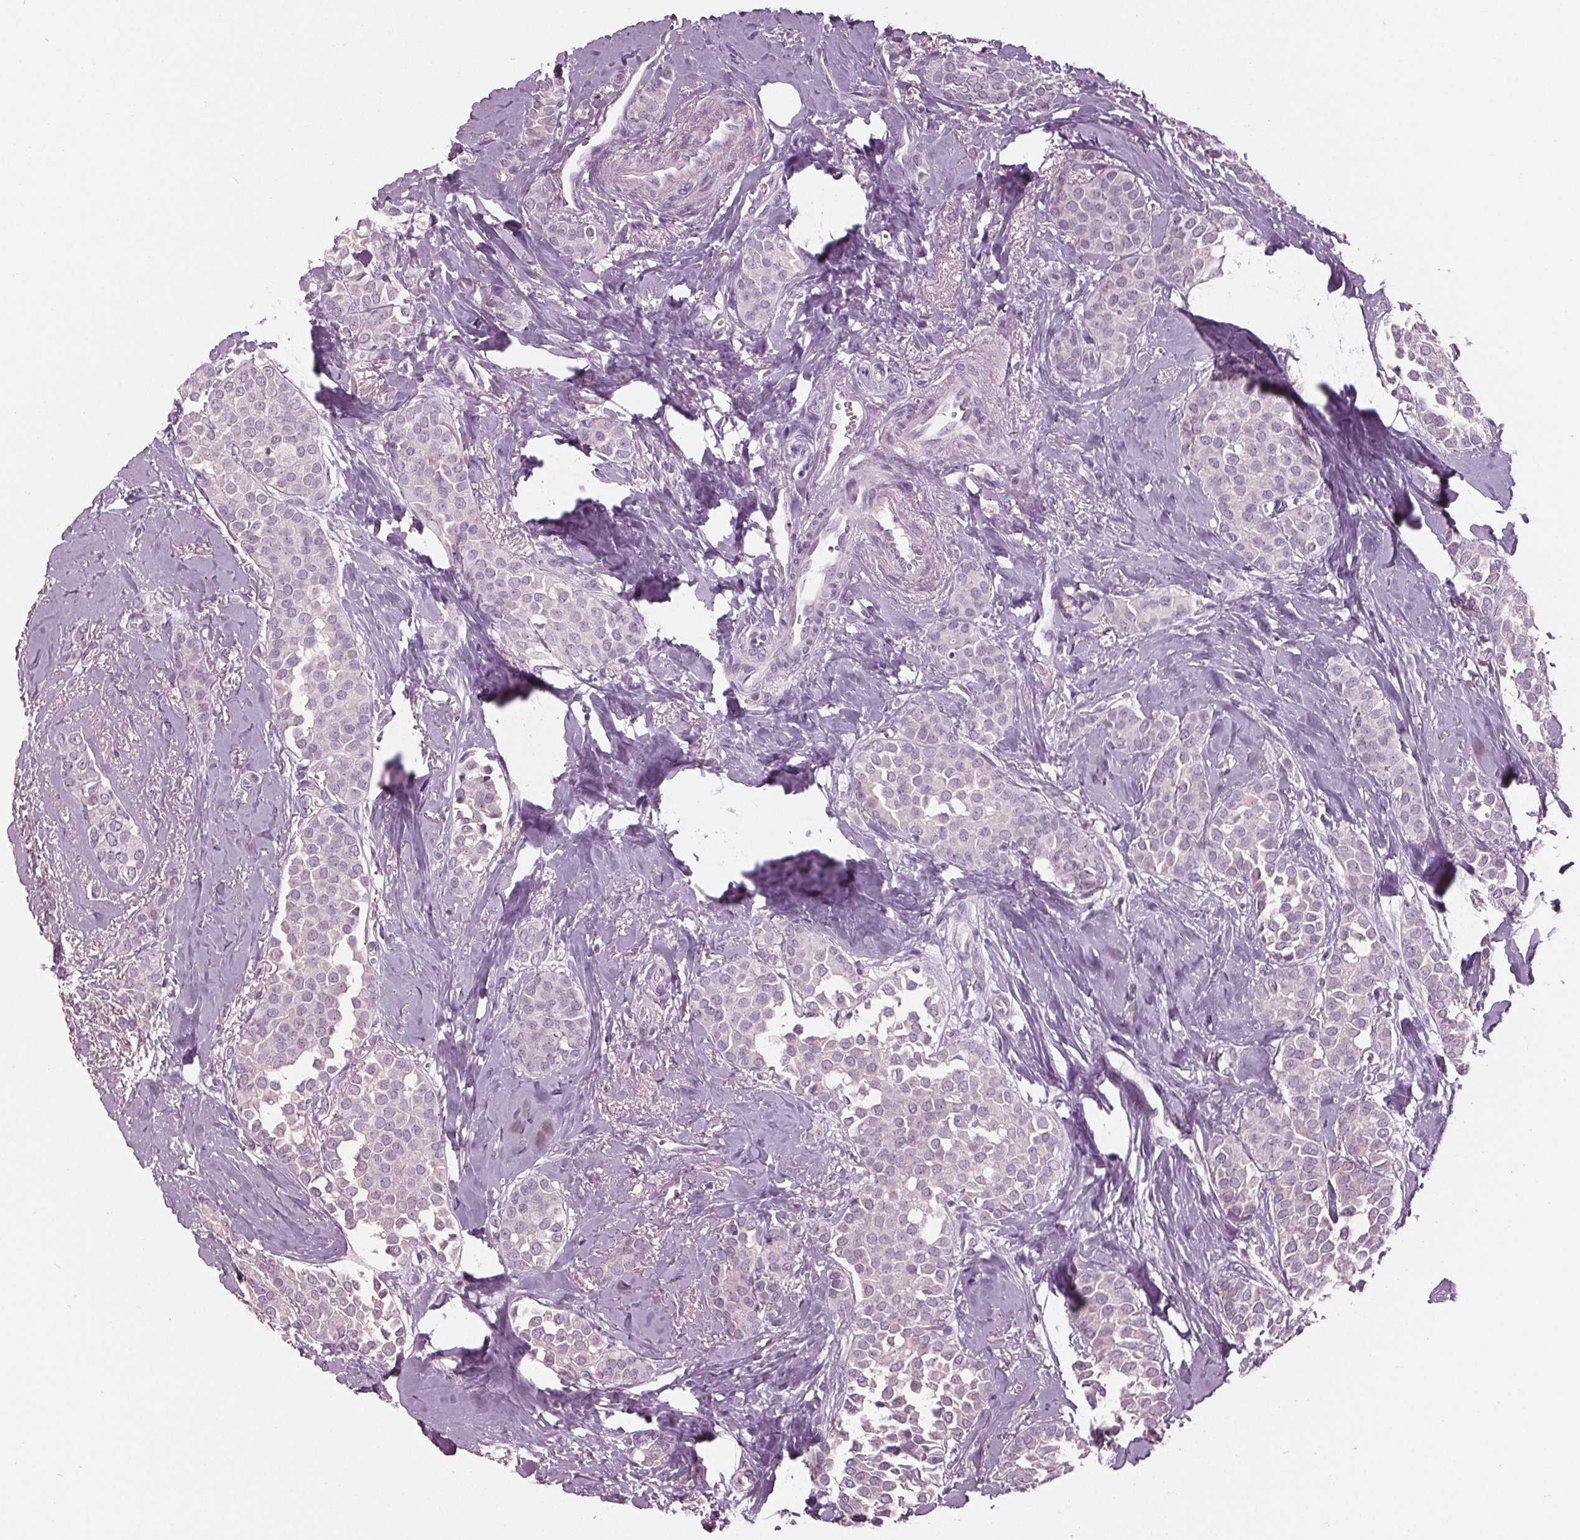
{"staining": {"intensity": "negative", "quantity": "none", "location": "none"}, "tissue": "breast cancer", "cell_type": "Tumor cells", "image_type": "cancer", "snomed": [{"axis": "morphology", "description": "Duct carcinoma"}, {"axis": "topography", "description": "Breast"}], "caption": "This image is of breast cancer (invasive ductal carcinoma) stained with immunohistochemistry (IHC) to label a protein in brown with the nuclei are counter-stained blue. There is no staining in tumor cells.", "gene": "TNNC2", "patient": {"sex": "female", "age": 79}}